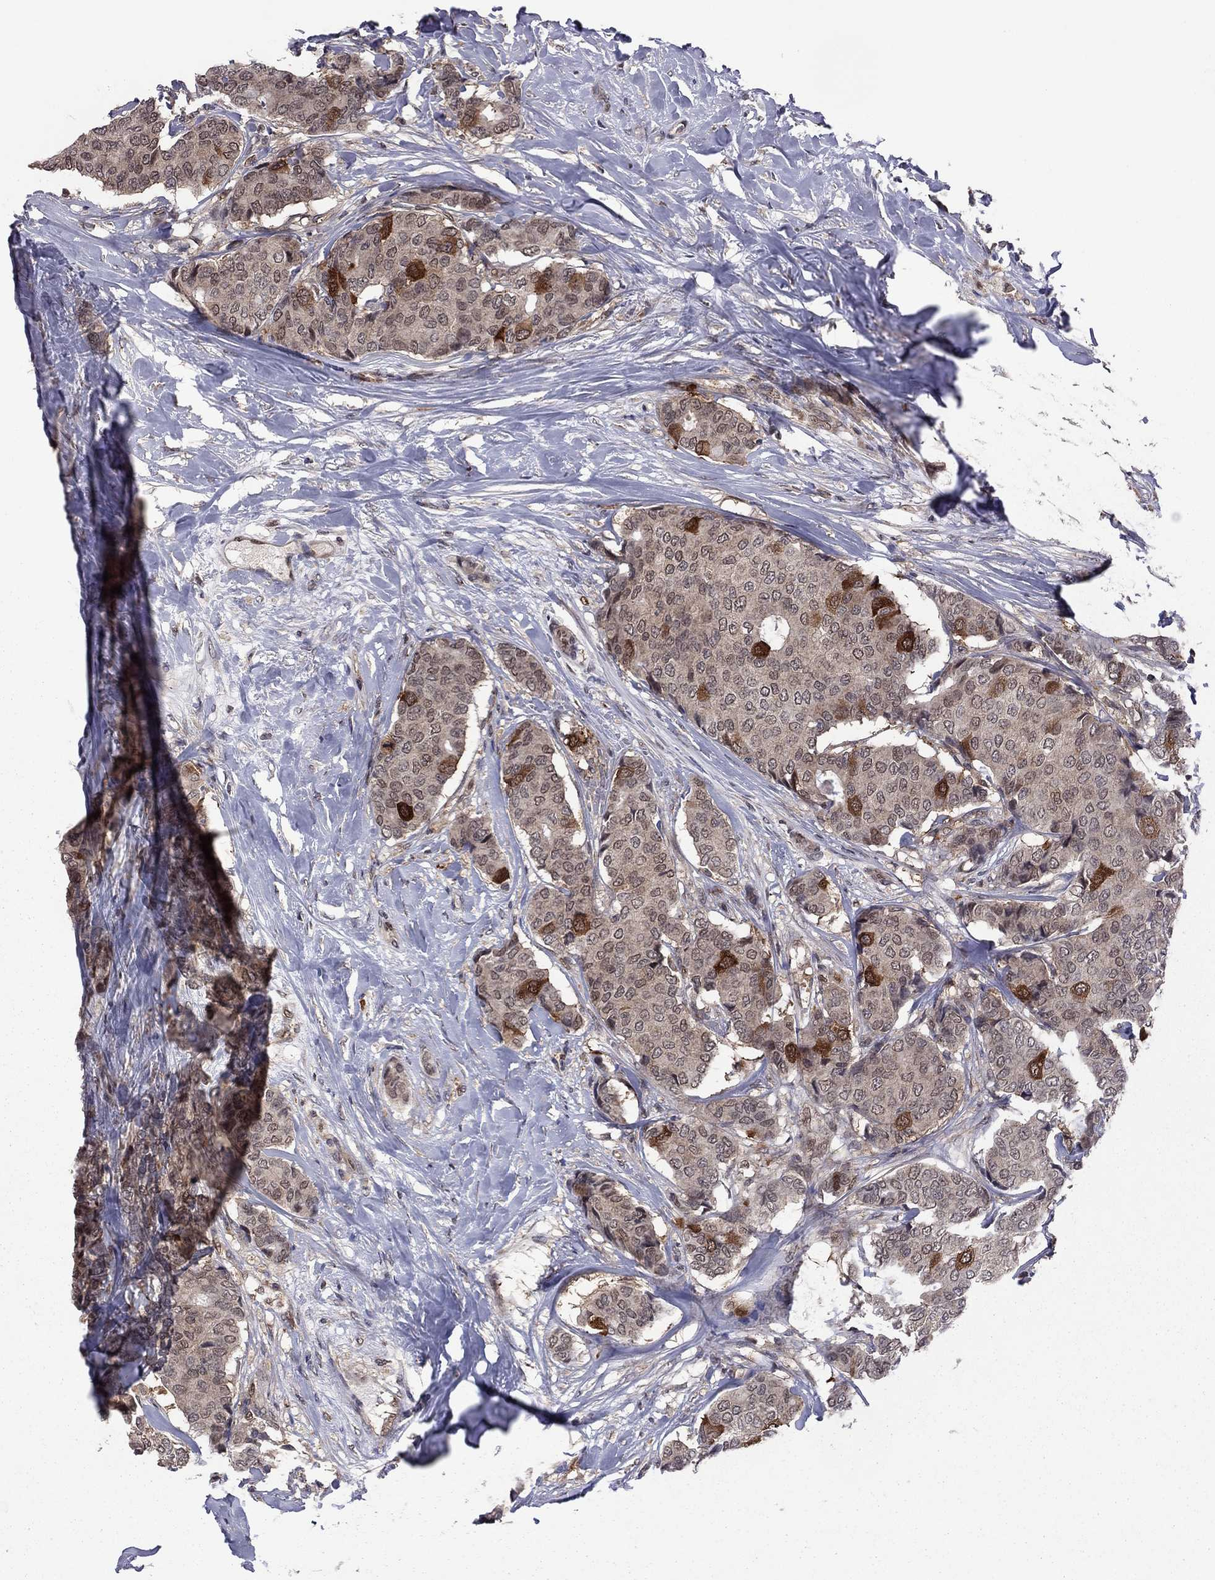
{"staining": {"intensity": "strong", "quantity": "<25%", "location": "cytoplasmic/membranous"}, "tissue": "breast cancer", "cell_type": "Tumor cells", "image_type": "cancer", "snomed": [{"axis": "morphology", "description": "Duct carcinoma"}, {"axis": "topography", "description": "Breast"}], "caption": "This histopathology image exhibits breast cancer (infiltrating ductal carcinoma) stained with IHC to label a protein in brown. The cytoplasmic/membranous of tumor cells show strong positivity for the protein. Nuclei are counter-stained blue.", "gene": "GPAA1", "patient": {"sex": "female", "age": 75}}